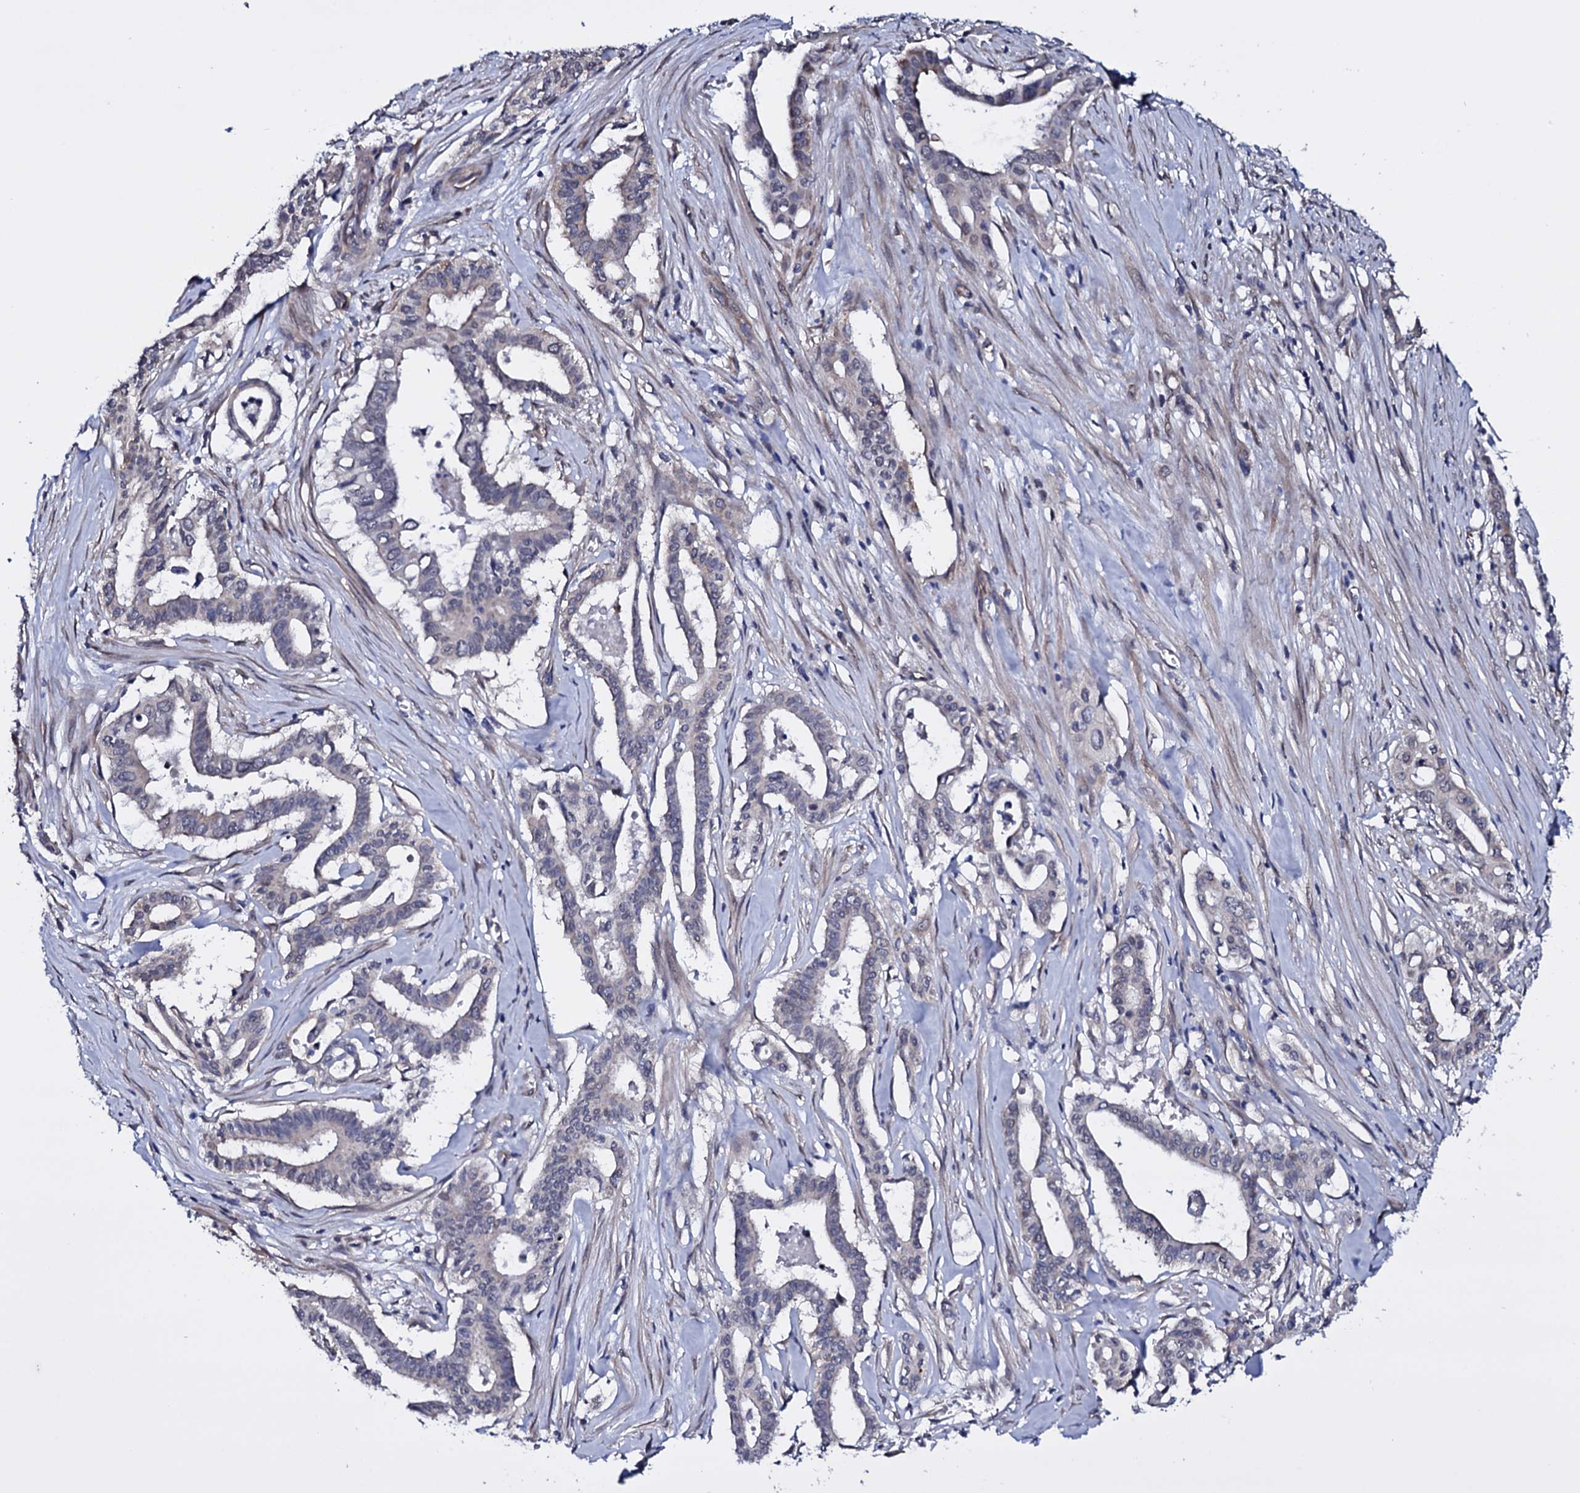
{"staining": {"intensity": "negative", "quantity": "none", "location": "none"}, "tissue": "pancreatic cancer", "cell_type": "Tumor cells", "image_type": "cancer", "snomed": [{"axis": "morphology", "description": "Adenocarcinoma, NOS"}, {"axis": "topography", "description": "Pancreas"}], "caption": "Pancreatic cancer (adenocarcinoma) was stained to show a protein in brown. There is no significant expression in tumor cells.", "gene": "GAREM1", "patient": {"sex": "female", "age": 77}}